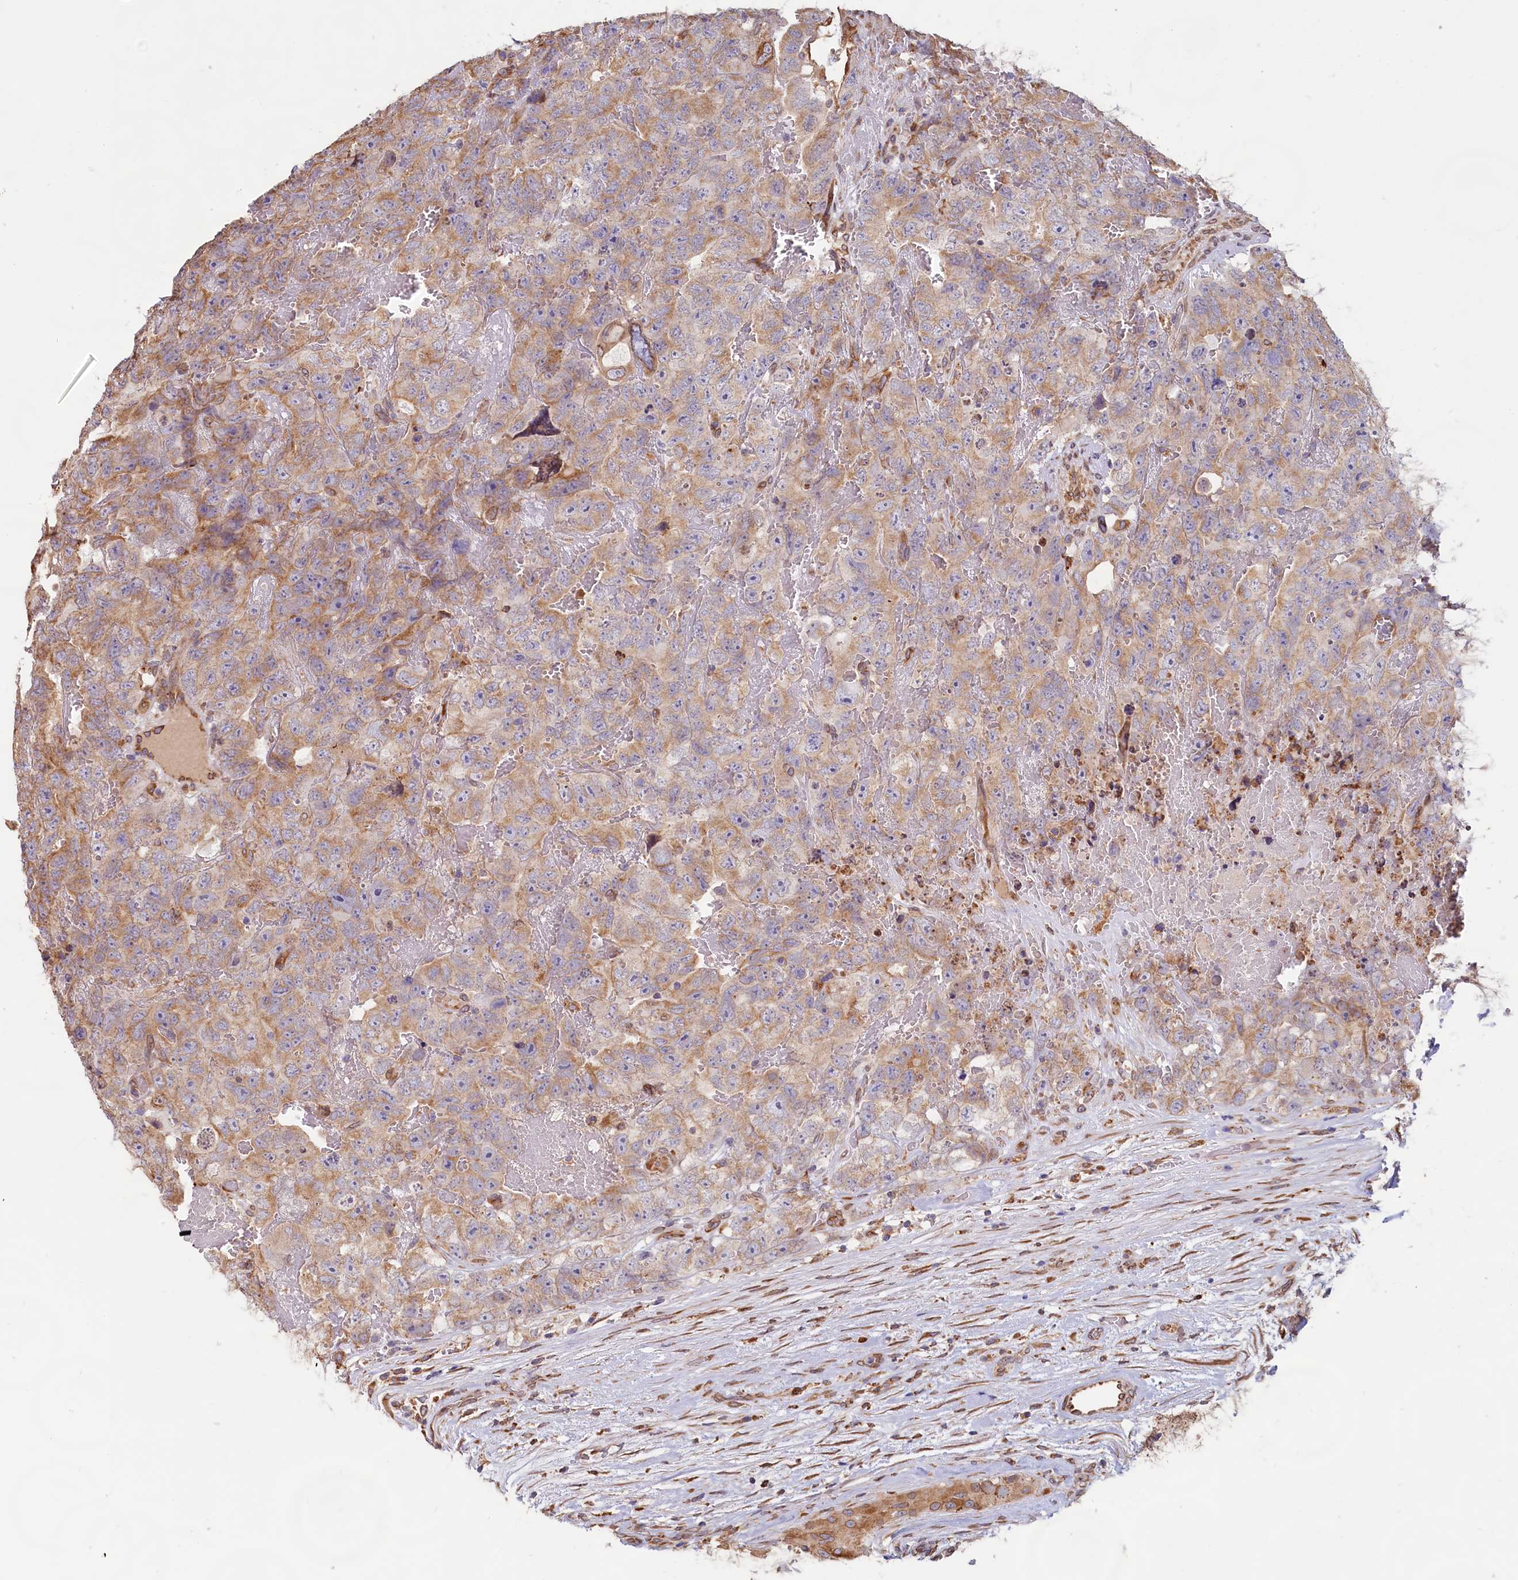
{"staining": {"intensity": "moderate", "quantity": ">75%", "location": "cytoplasmic/membranous"}, "tissue": "testis cancer", "cell_type": "Tumor cells", "image_type": "cancer", "snomed": [{"axis": "morphology", "description": "Carcinoma, Embryonal, NOS"}, {"axis": "topography", "description": "Testis"}], "caption": "Testis embryonal carcinoma was stained to show a protein in brown. There is medium levels of moderate cytoplasmic/membranous expression in about >75% of tumor cells.", "gene": "TBC1D19", "patient": {"sex": "male", "age": 45}}